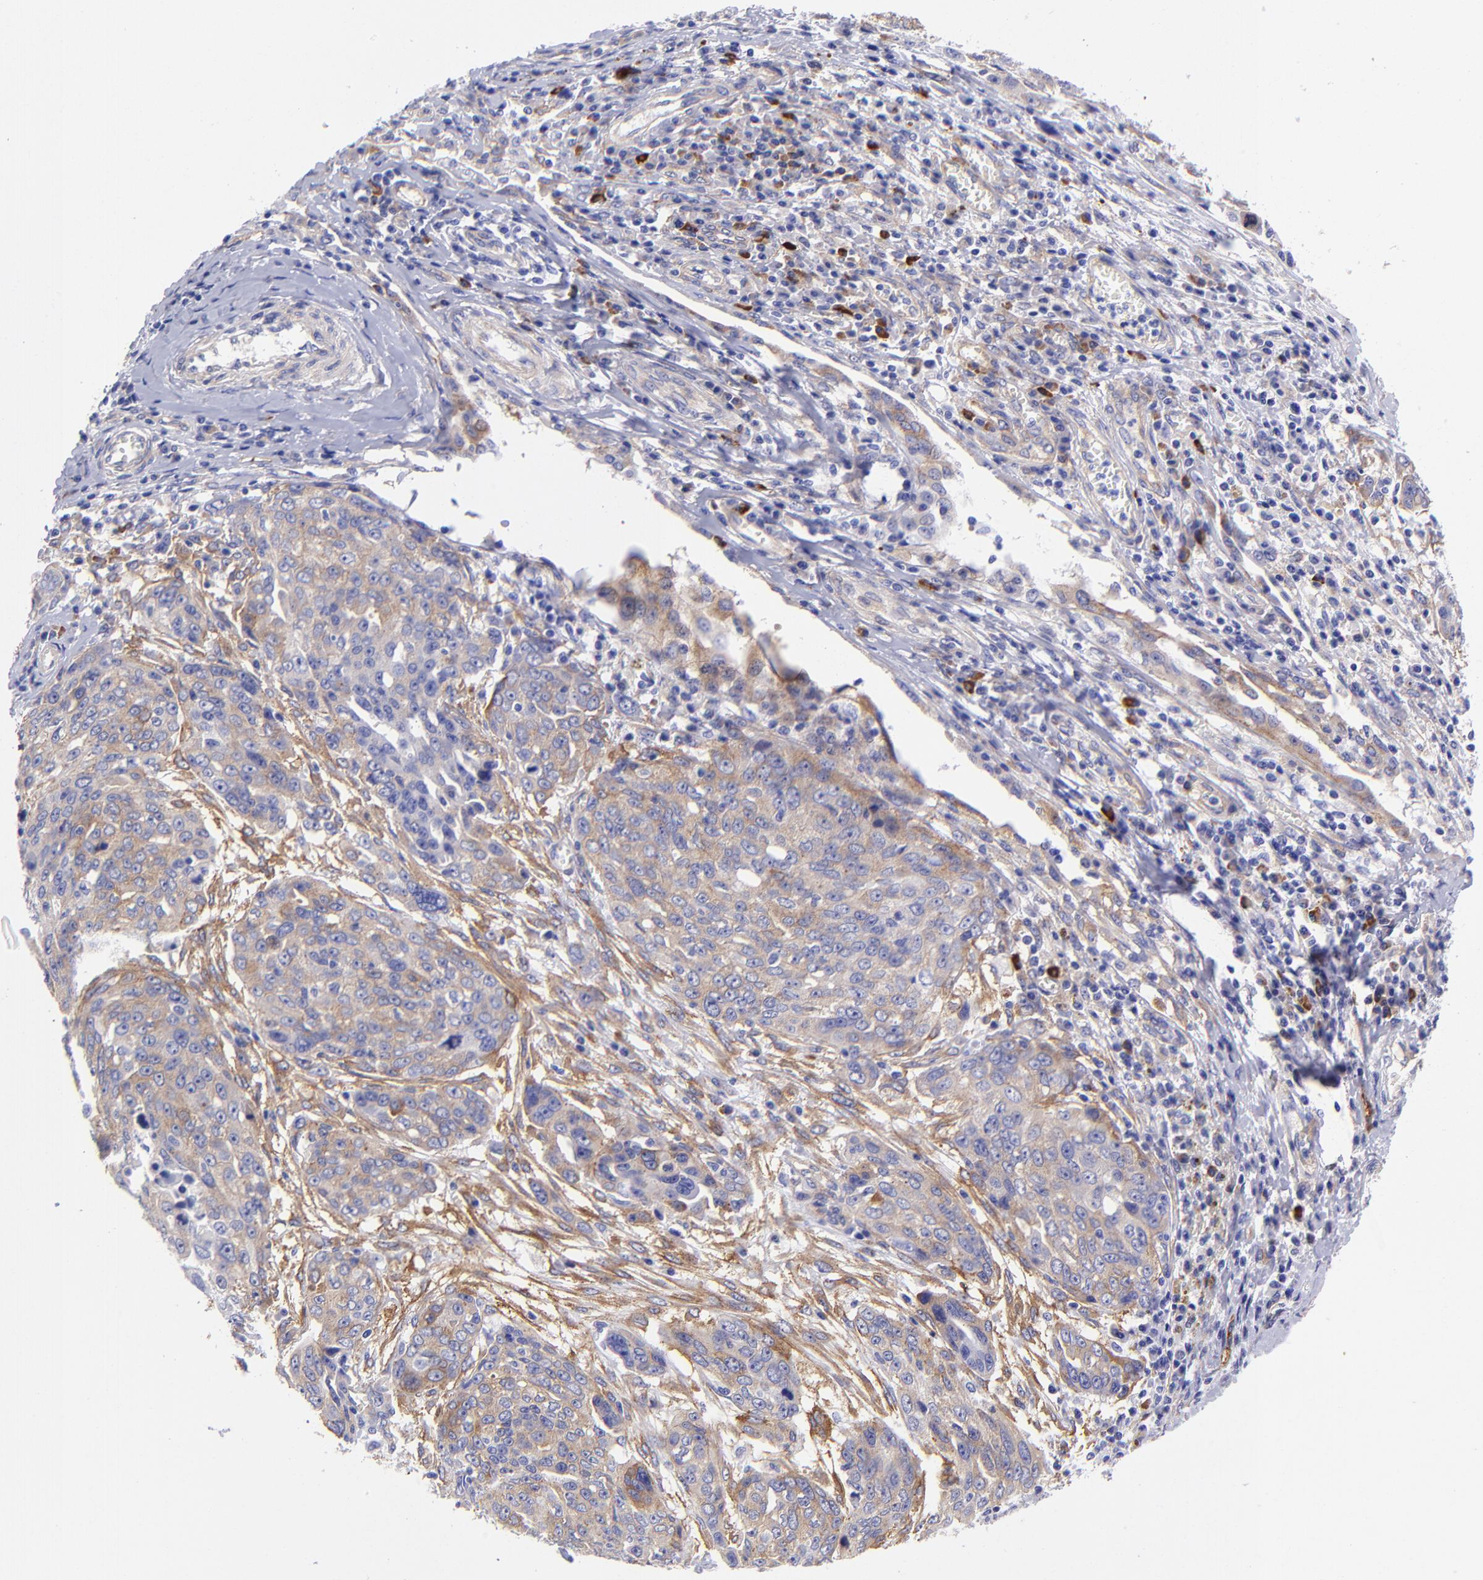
{"staining": {"intensity": "moderate", "quantity": "25%-75%", "location": "cytoplasmic/membranous"}, "tissue": "ovarian cancer", "cell_type": "Tumor cells", "image_type": "cancer", "snomed": [{"axis": "morphology", "description": "Carcinoma, endometroid"}, {"axis": "topography", "description": "Ovary"}], "caption": "Moderate cytoplasmic/membranous staining is appreciated in about 25%-75% of tumor cells in endometroid carcinoma (ovarian). The protein of interest is stained brown, and the nuclei are stained in blue (DAB (3,3'-diaminobenzidine) IHC with brightfield microscopy, high magnification).", "gene": "PPFIBP1", "patient": {"sex": "female", "age": 75}}